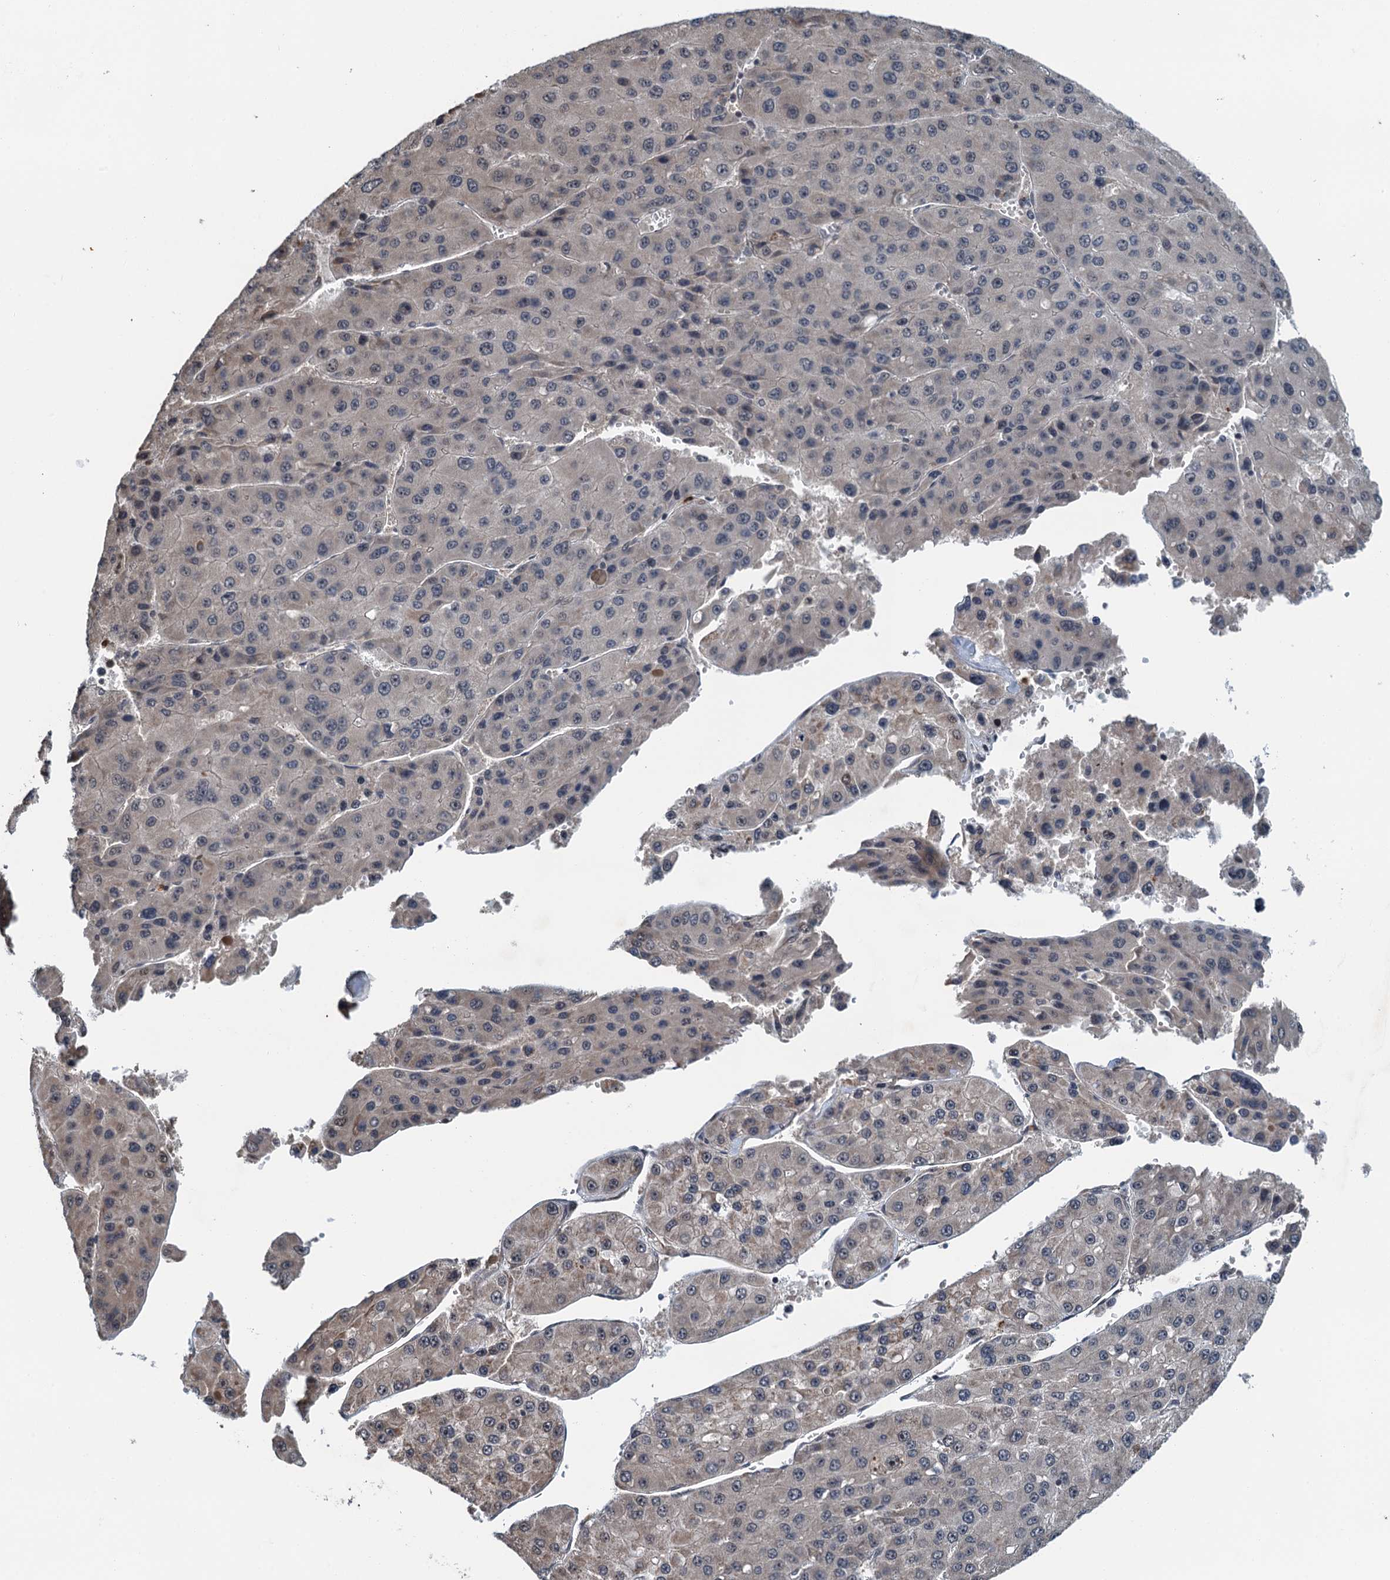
{"staining": {"intensity": "negative", "quantity": "none", "location": "none"}, "tissue": "liver cancer", "cell_type": "Tumor cells", "image_type": "cancer", "snomed": [{"axis": "morphology", "description": "Carcinoma, Hepatocellular, NOS"}, {"axis": "topography", "description": "Liver"}], "caption": "IHC of liver hepatocellular carcinoma reveals no expression in tumor cells. The staining was performed using DAB to visualize the protein expression in brown, while the nuclei were stained in blue with hematoxylin (Magnification: 20x).", "gene": "WHAMM", "patient": {"sex": "female", "age": 73}}